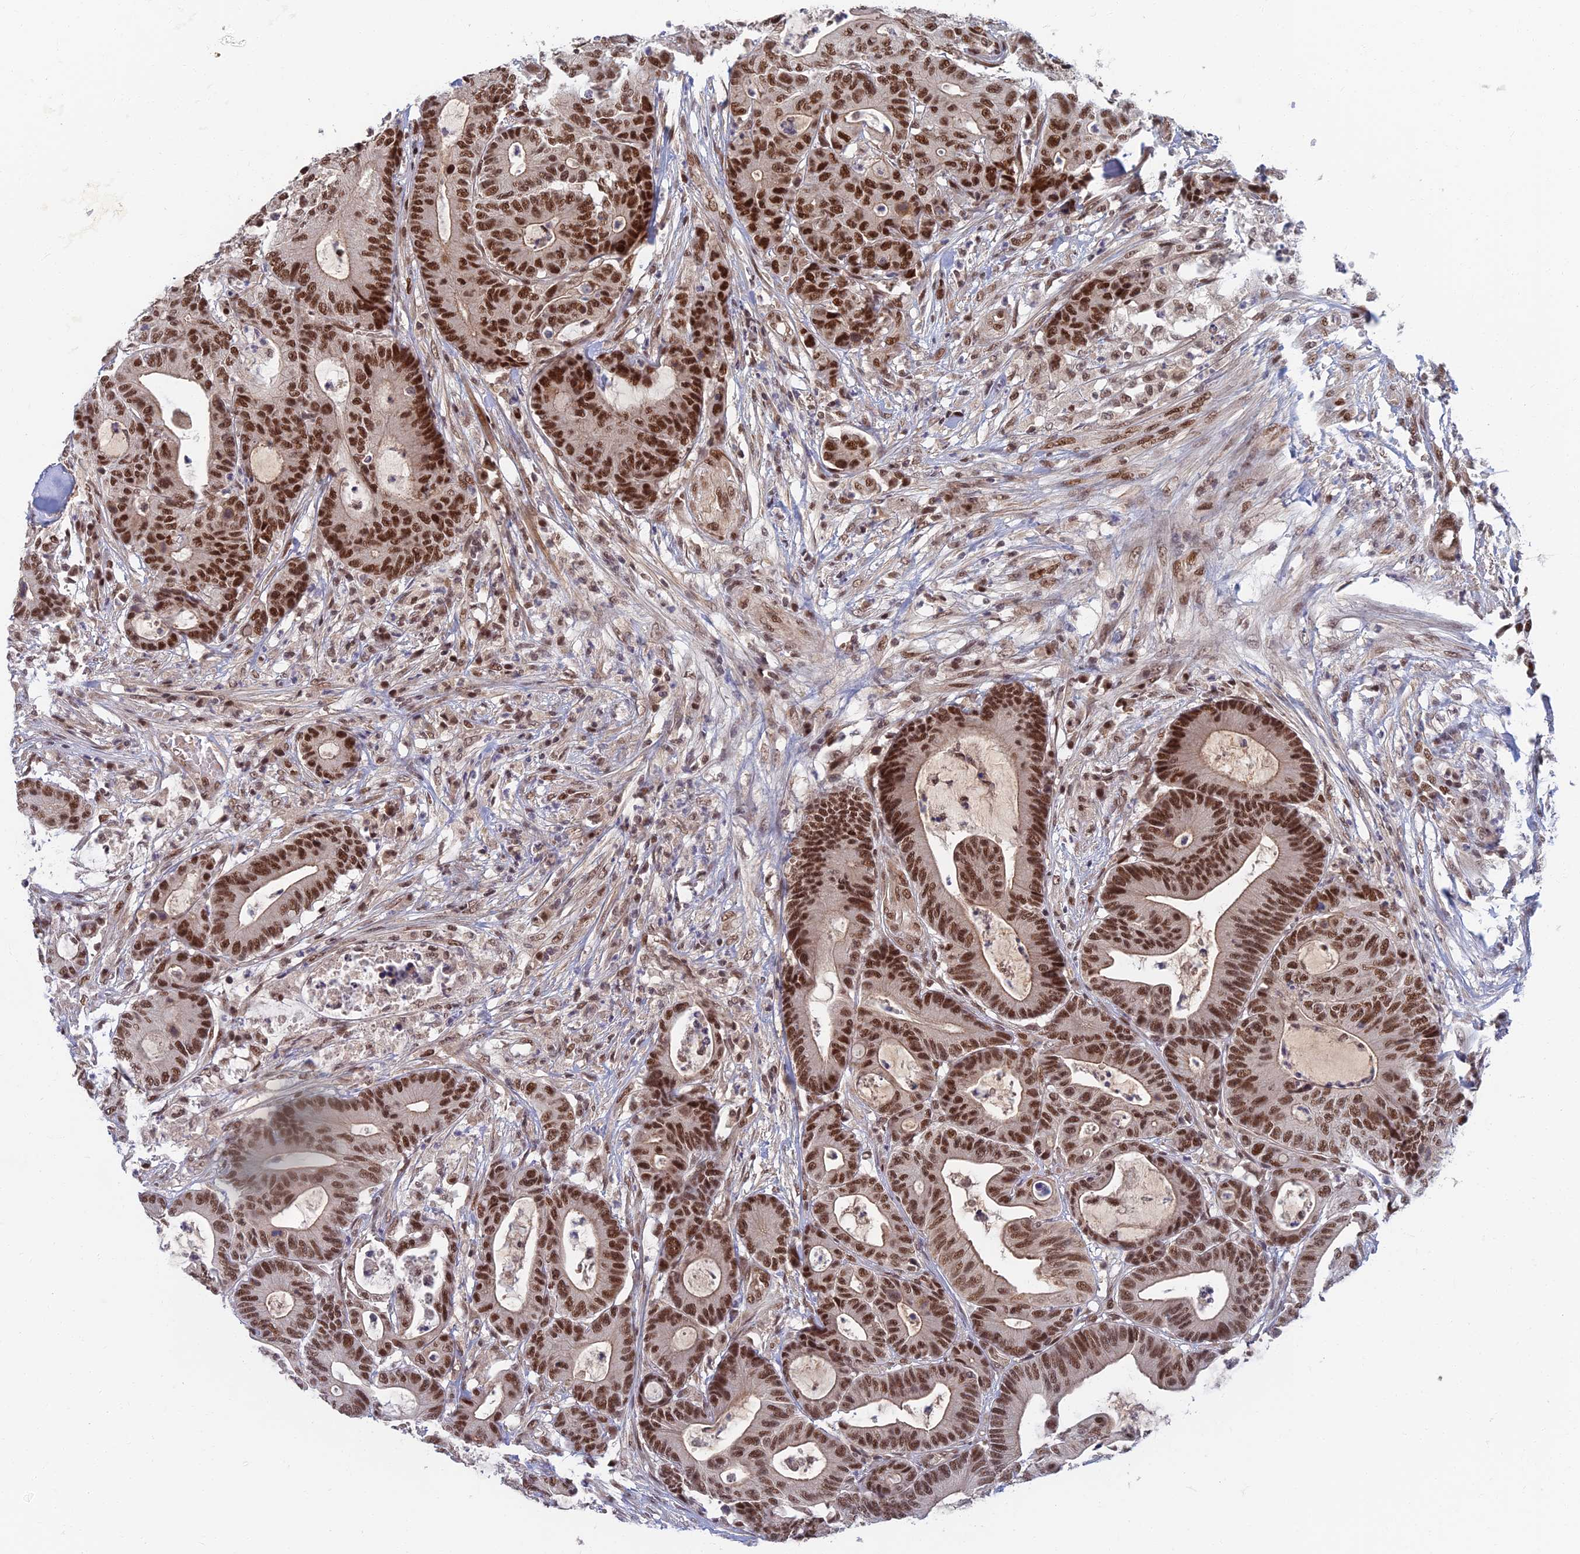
{"staining": {"intensity": "strong", "quantity": ">75%", "location": "nuclear"}, "tissue": "colorectal cancer", "cell_type": "Tumor cells", "image_type": "cancer", "snomed": [{"axis": "morphology", "description": "Adenocarcinoma, NOS"}, {"axis": "topography", "description": "Colon"}], "caption": "IHC of human colorectal cancer (adenocarcinoma) demonstrates high levels of strong nuclear expression in approximately >75% of tumor cells.", "gene": "TCEA2", "patient": {"sex": "female", "age": 84}}